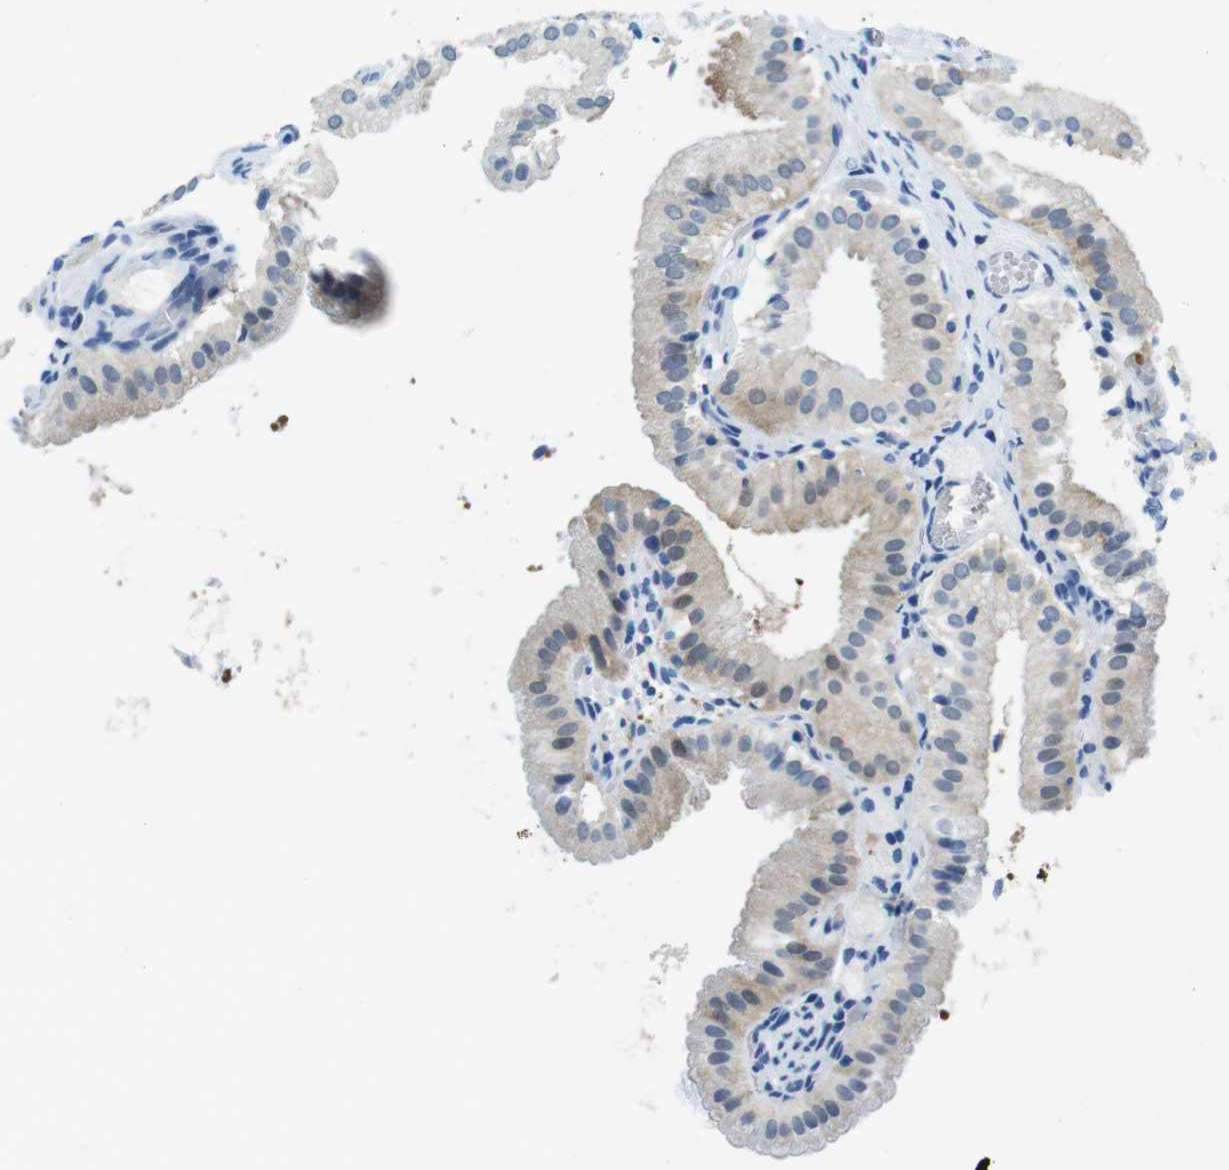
{"staining": {"intensity": "weak", "quantity": "25%-75%", "location": "cytoplasmic/membranous,nuclear"}, "tissue": "gallbladder", "cell_type": "Glandular cells", "image_type": "normal", "snomed": [{"axis": "morphology", "description": "Normal tissue, NOS"}, {"axis": "topography", "description": "Gallbladder"}], "caption": "Immunohistochemistry (IHC) photomicrograph of unremarkable gallbladder: gallbladder stained using IHC exhibits low levels of weak protein expression localized specifically in the cytoplasmic/membranous,nuclear of glandular cells, appearing as a cytoplasmic/membranous,nuclear brown color.", "gene": "TFAP2C", "patient": {"sex": "male", "age": 54}}